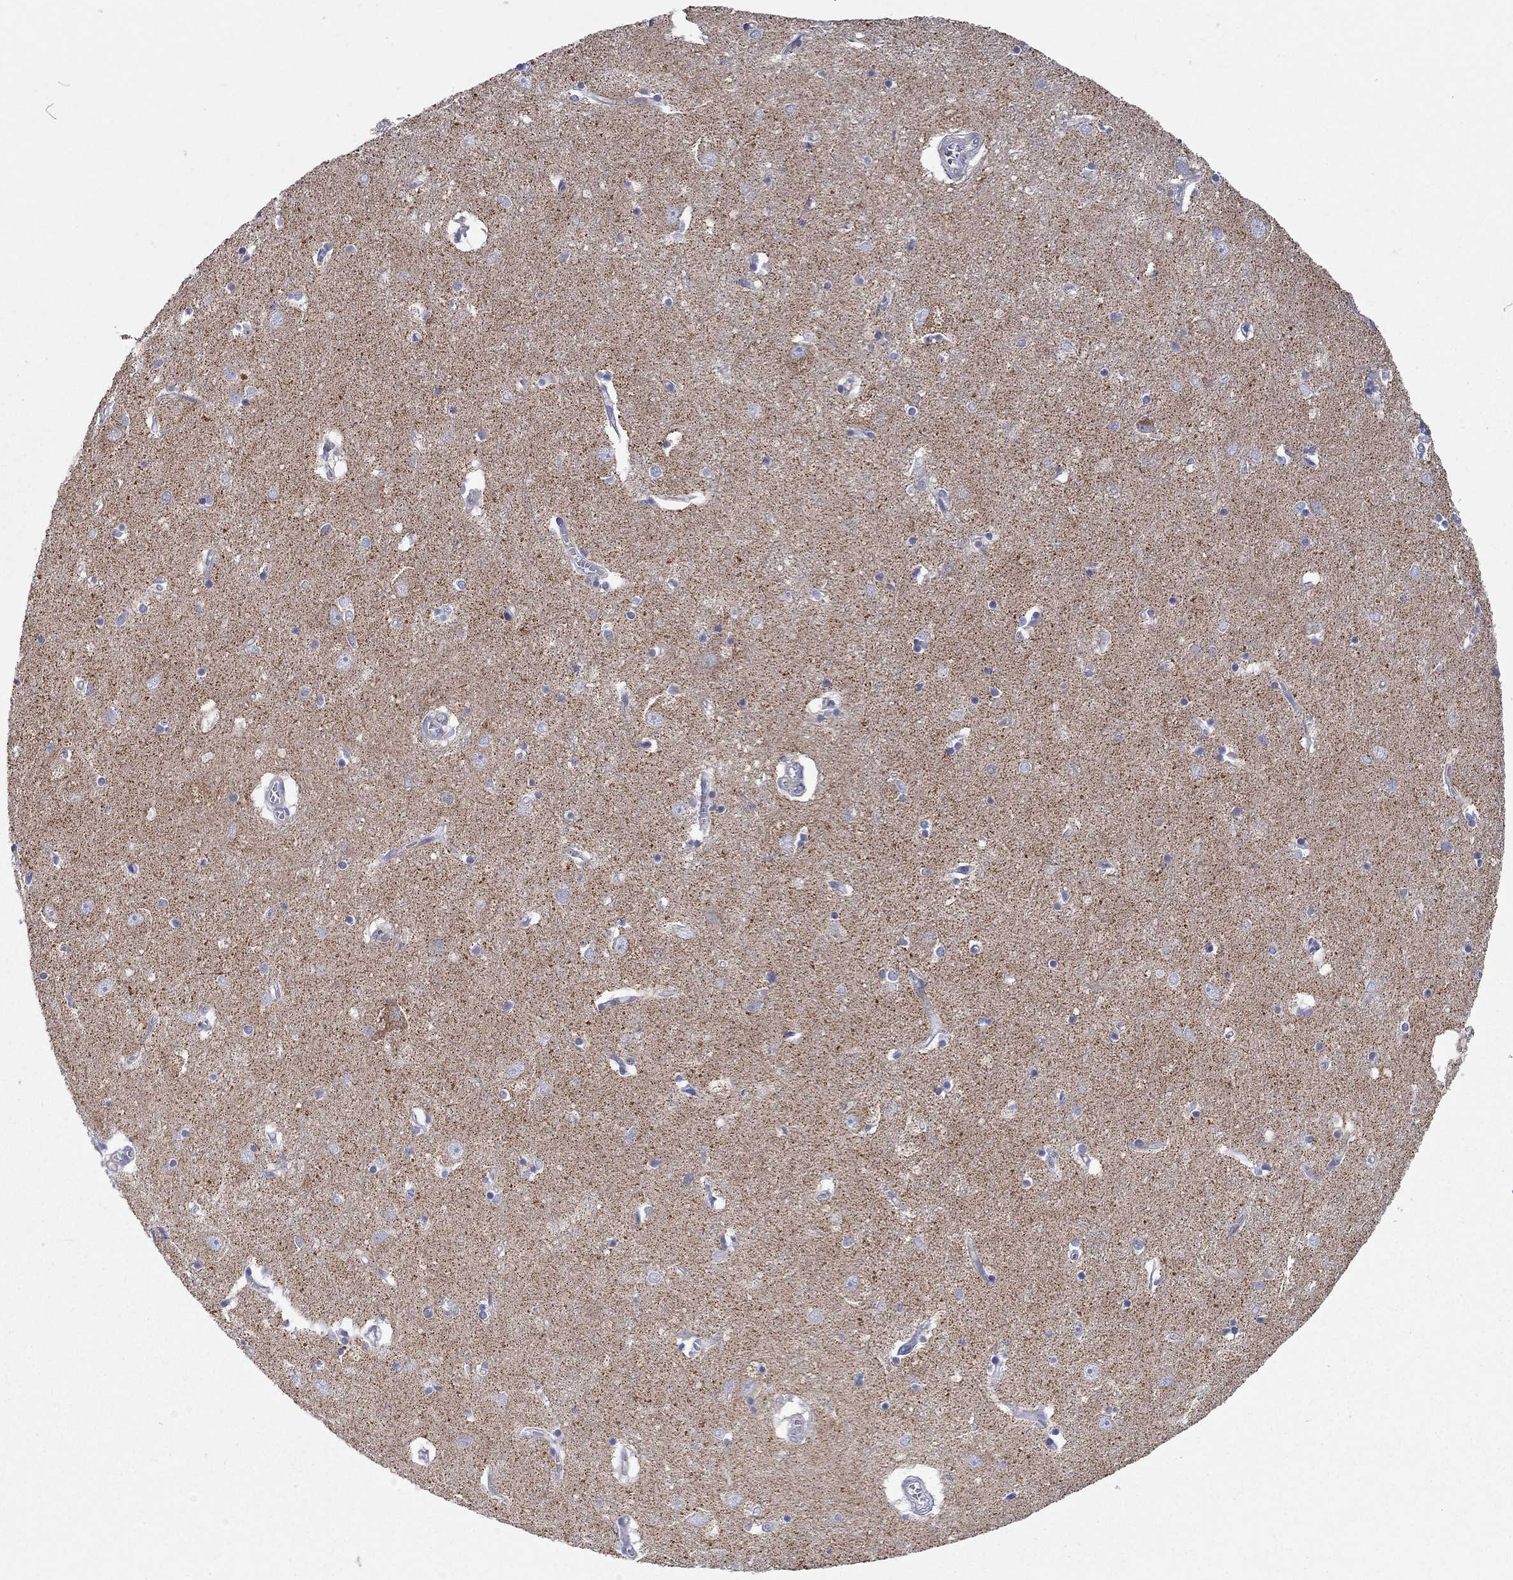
{"staining": {"intensity": "negative", "quantity": "none", "location": "none"}, "tissue": "caudate", "cell_type": "Glial cells", "image_type": "normal", "snomed": [{"axis": "morphology", "description": "Normal tissue, NOS"}, {"axis": "topography", "description": "Lateral ventricle wall"}], "caption": "This is an immunohistochemistry image of unremarkable human caudate. There is no expression in glial cells.", "gene": "RCAN1", "patient": {"sex": "male", "age": 54}}